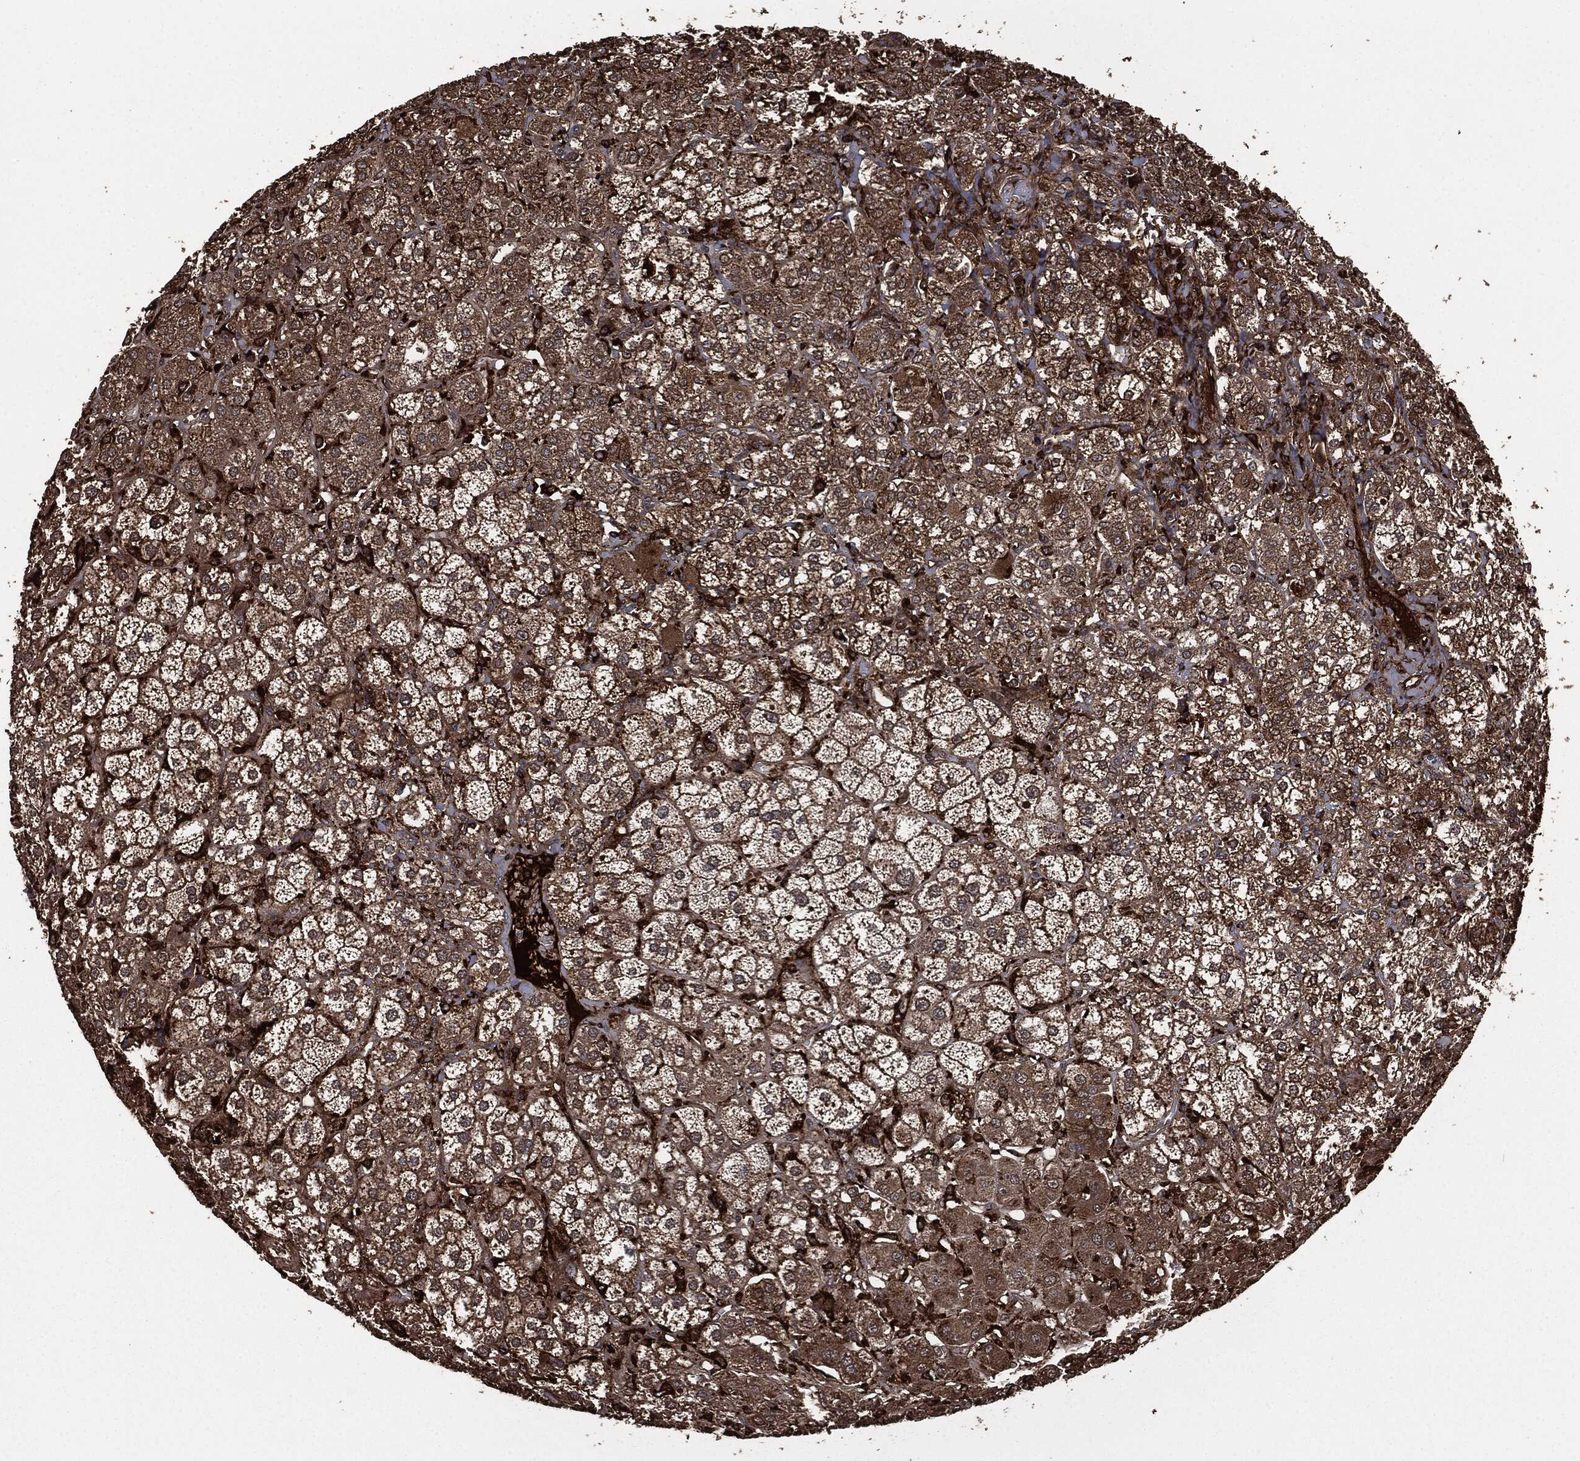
{"staining": {"intensity": "strong", "quantity": ">75%", "location": "cytoplasmic/membranous"}, "tissue": "adrenal gland", "cell_type": "Glandular cells", "image_type": "normal", "snomed": [{"axis": "morphology", "description": "Normal tissue, NOS"}, {"axis": "topography", "description": "Adrenal gland"}], "caption": "Brown immunohistochemical staining in benign human adrenal gland shows strong cytoplasmic/membranous expression in about >75% of glandular cells.", "gene": "CRABP2", "patient": {"sex": "male", "age": 70}}